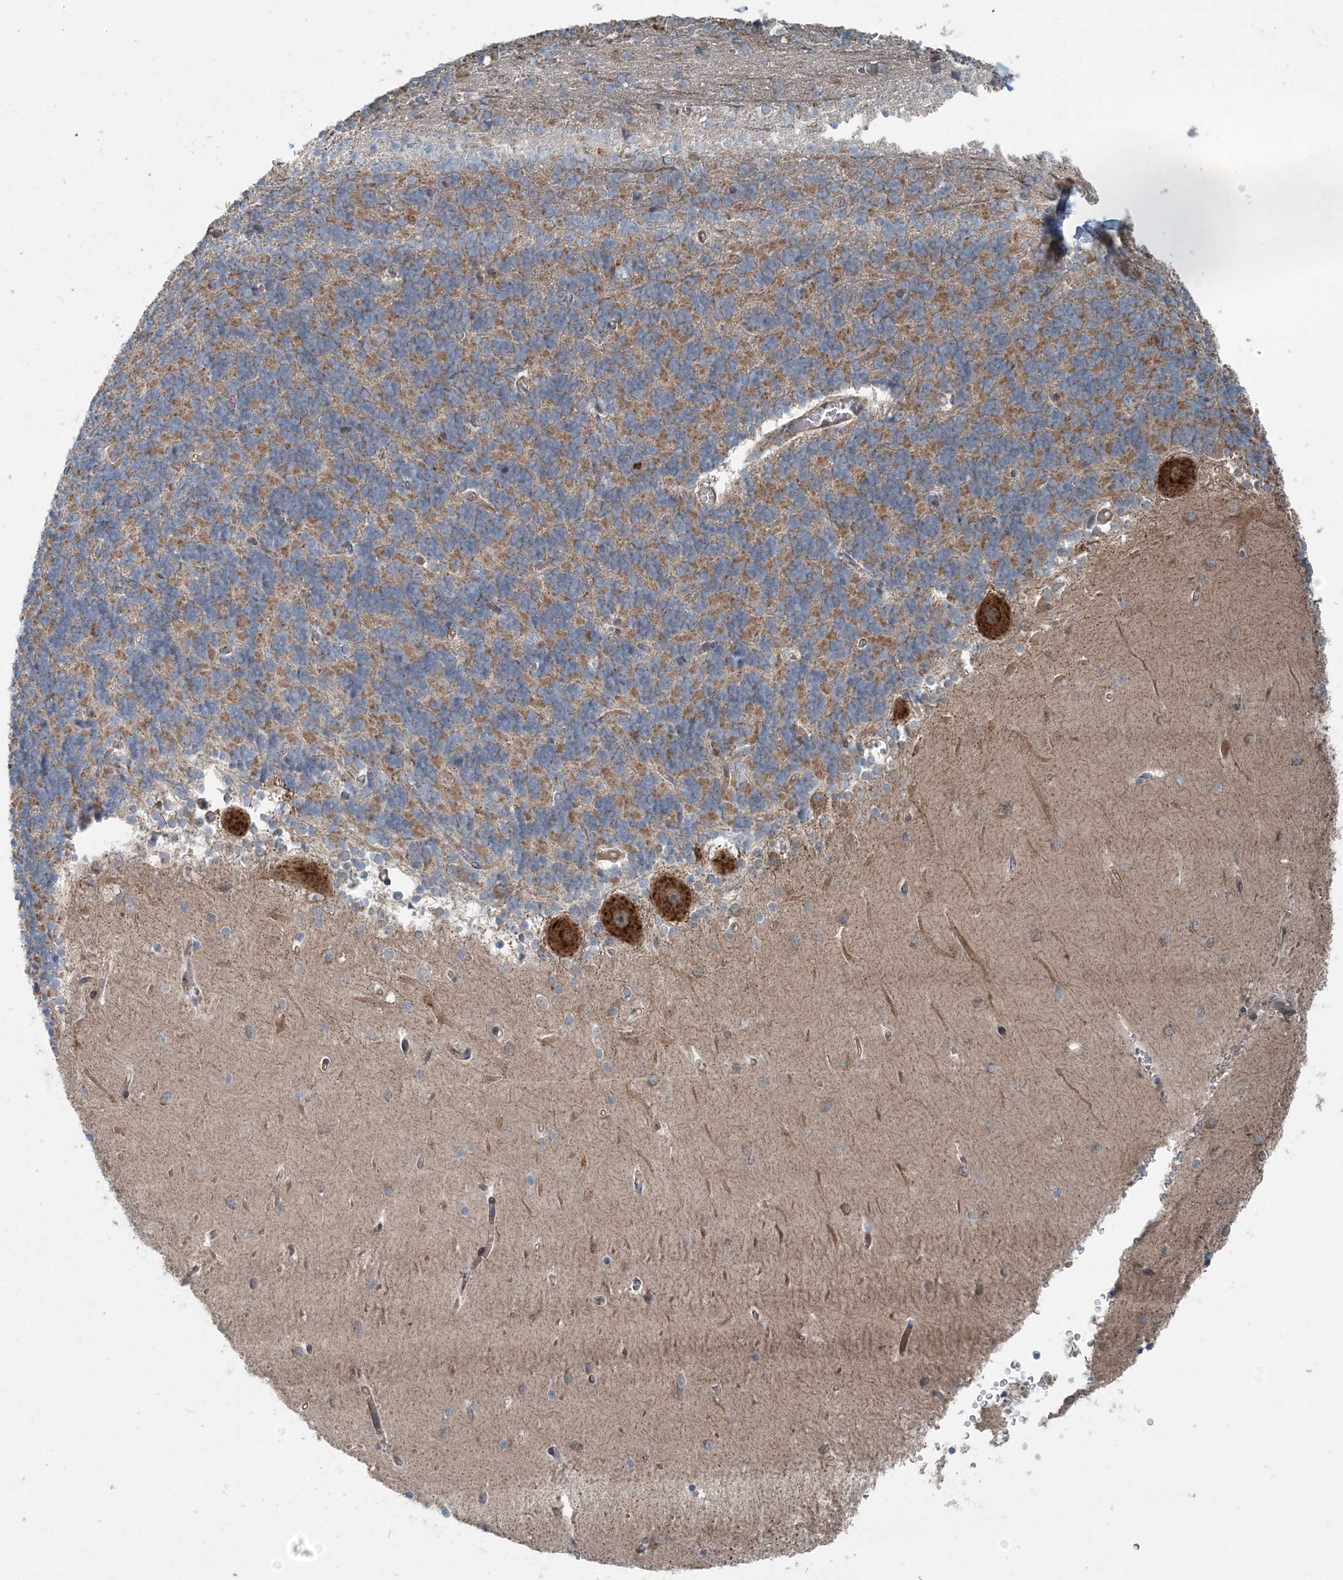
{"staining": {"intensity": "moderate", "quantity": "25%-75%", "location": "cytoplasmic/membranous"}, "tissue": "cerebellum", "cell_type": "Cells in granular layer", "image_type": "normal", "snomed": [{"axis": "morphology", "description": "Normal tissue, NOS"}, {"axis": "topography", "description": "Cerebellum"}], "caption": "Immunohistochemistry image of benign human cerebellum stained for a protein (brown), which demonstrates medium levels of moderate cytoplasmic/membranous positivity in about 25%-75% of cells in granular layer.", "gene": "INTU", "patient": {"sex": "male", "age": 37}}